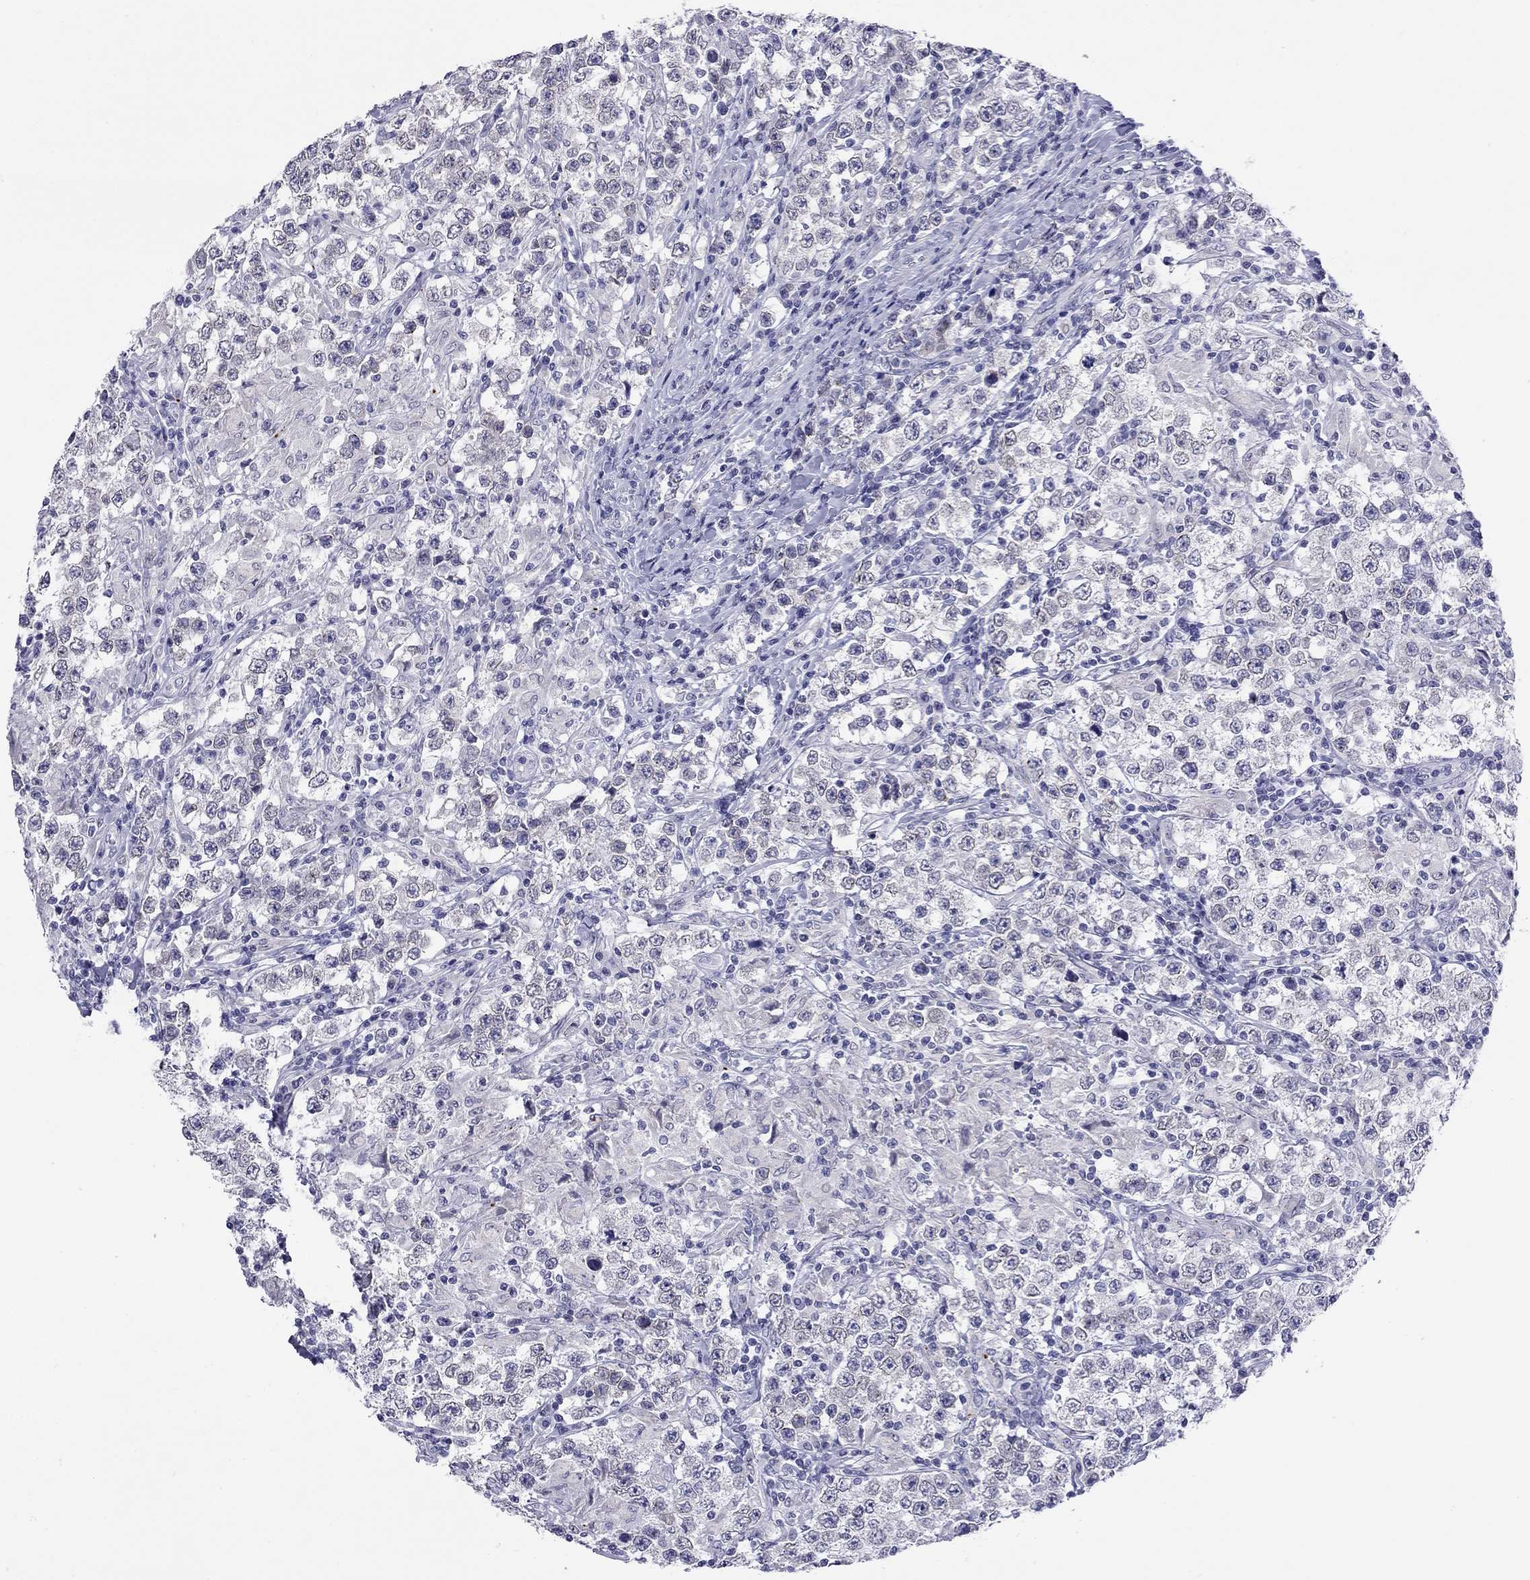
{"staining": {"intensity": "negative", "quantity": "none", "location": "none"}, "tissue": "testis cancer", "cell_type": "Tumor cells", "image_type": "cancer", "snomed": [{"axis": "morphology", "description": "Seminoma, NOS"}, {"axis": "morphology", "description": "Carcinoma, Embryonal, NOS"}, {"axis": "topography", "description": "Testis"}], "caption": "The immunohistochemistry (IHC) photomicrograph has no significant expression in tumor cells of testis embryonal carcinoma tissue. Brightfield microscopy of IHC stained with DAB (3,3'-diaminobenzidine) (brown) and hematoxylin (blue), captured at high magnification.", "gene": "ARMC12", "patient": {"sex": "male", "age": 41}}